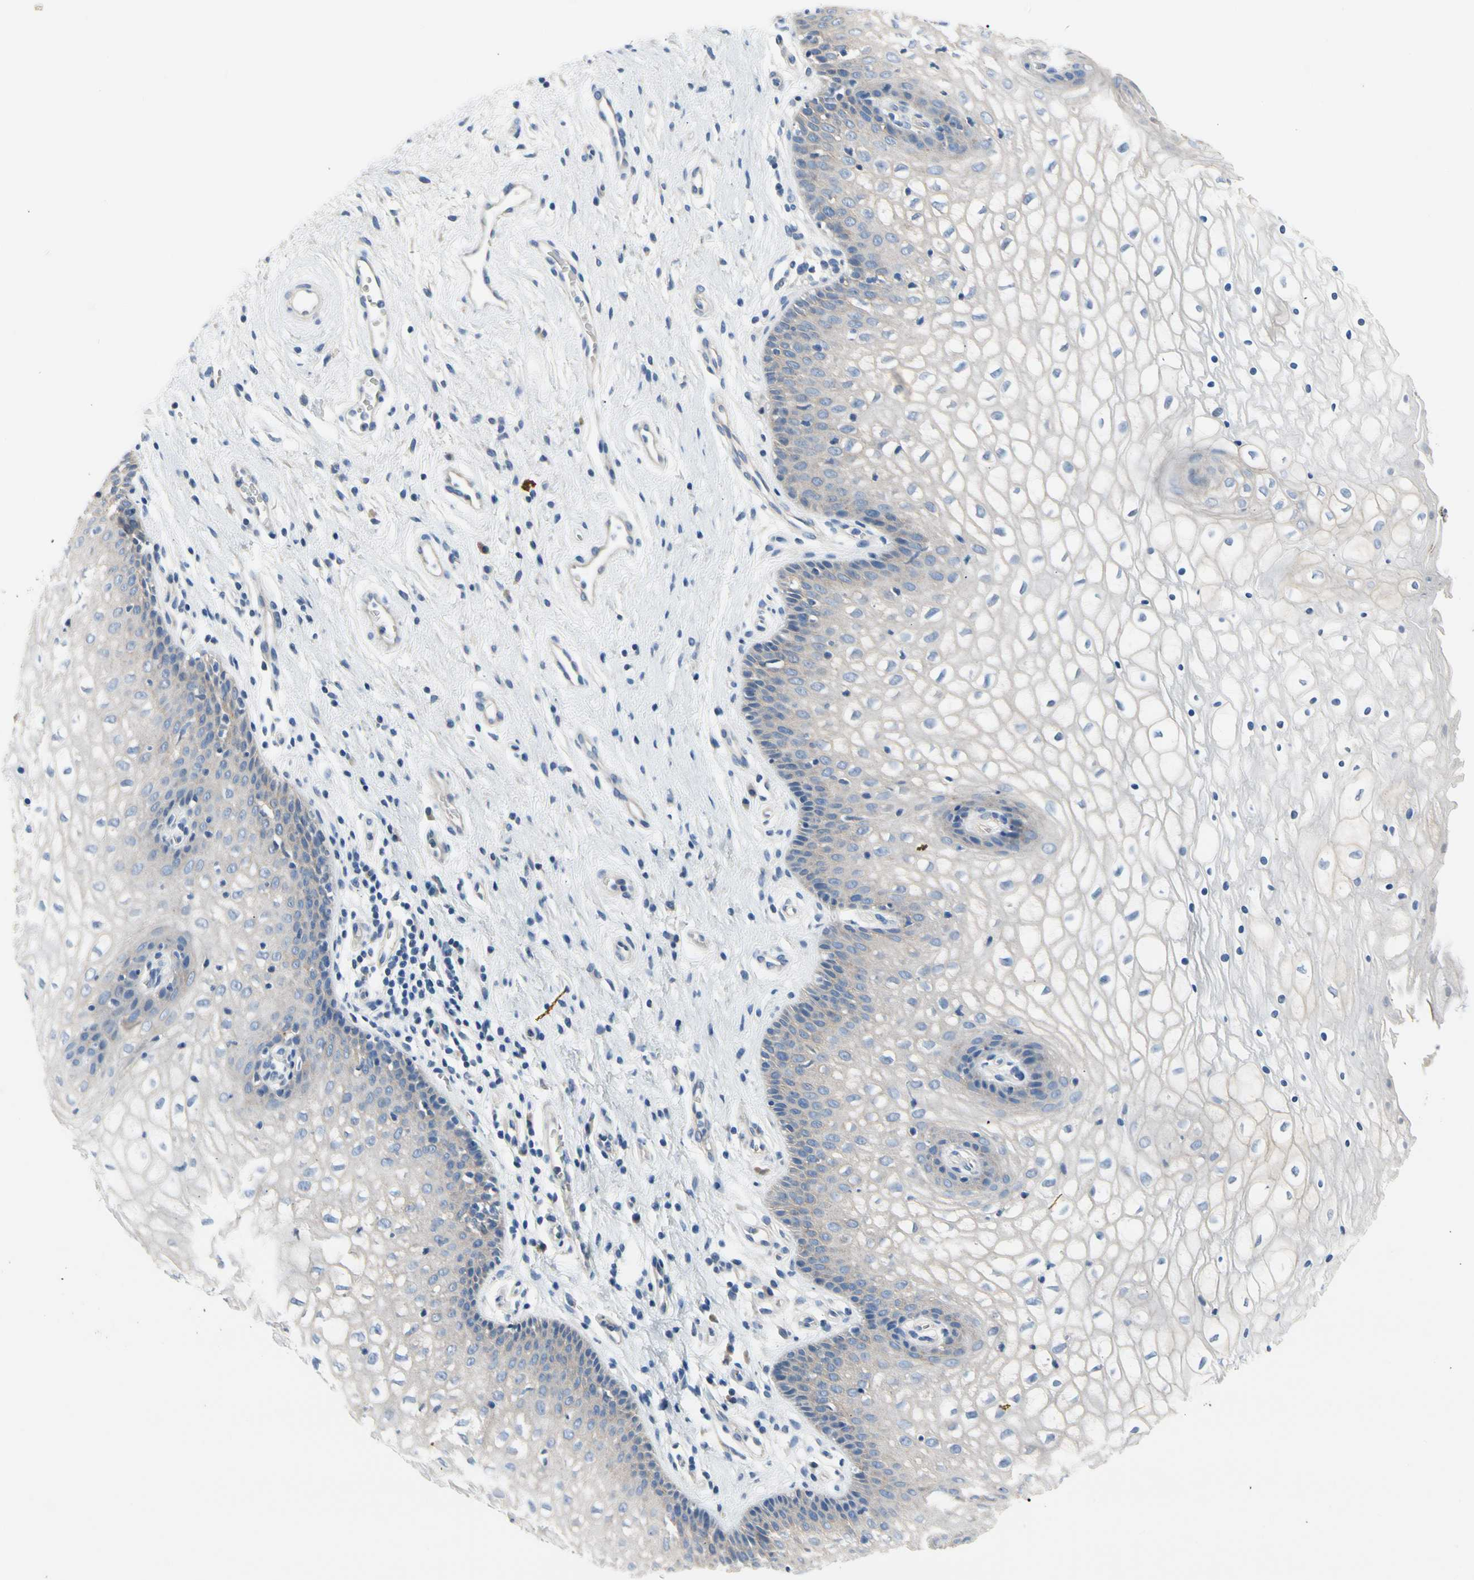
{"staining": {"intensity": "weak", "quantity": "<25%", "location": "cytoplasmic/membranous"}, "tissue": "vagina", "cell_type": "Squamous epithelial cells", "image_type": "normal", "snomed": [{"axis": "morphology", "description": "Normal tissue, NOS"}, {"axis": "topography", "description": "Vagina"}], "caption": "Immunohistochemistry of unremarkable vagina displays no positivity in squamous epithelial cells. (Stains: DAB (3,3'-diaminobenzidine) immunohistochemistry (IHC) with hematoxylin counter stain, Microscopy: brightfield microscopy at high magnification).", "gene": "CA14", "patient": {"sex": "female", "age": 34}}